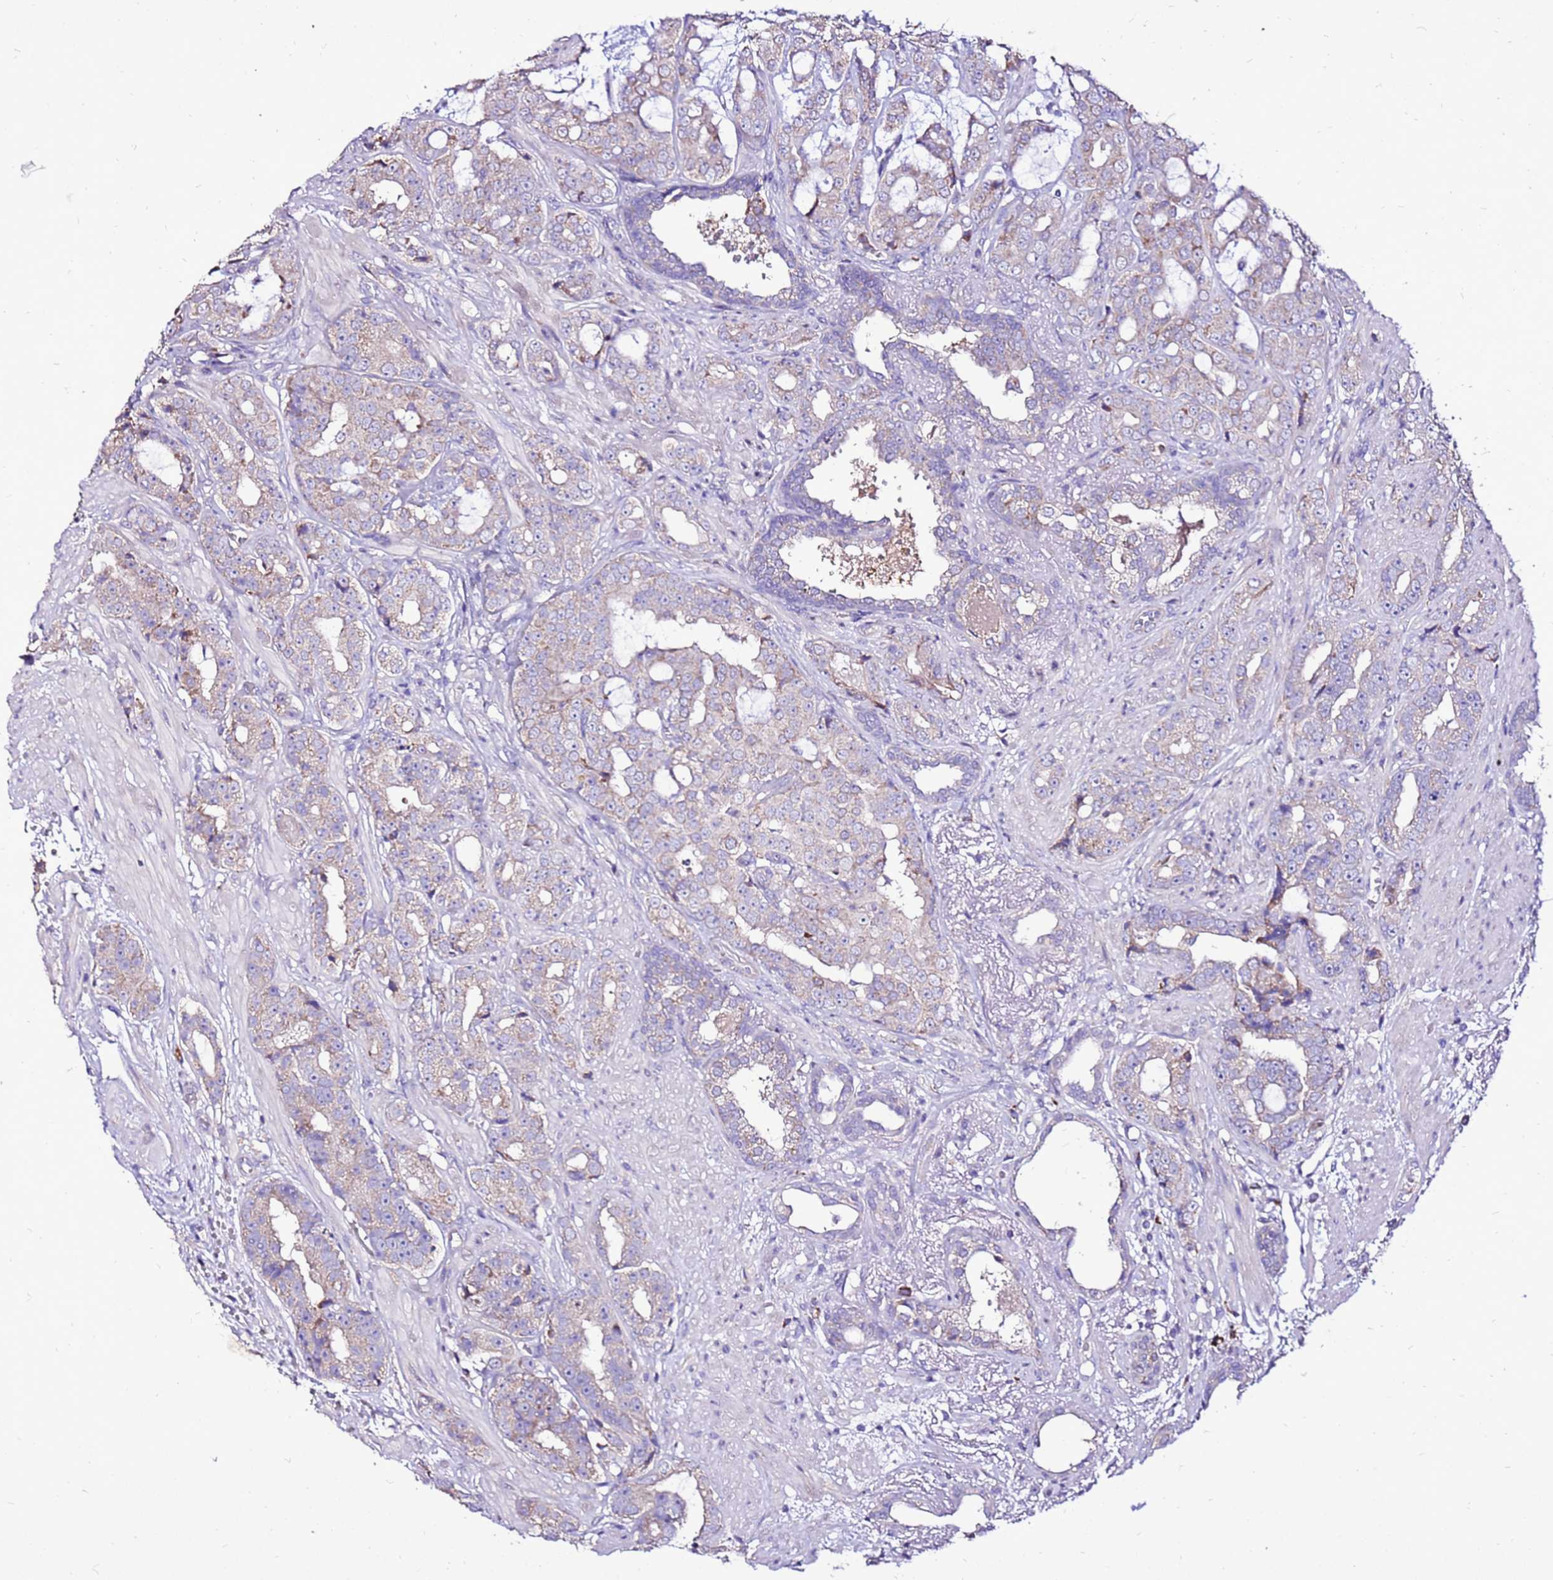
{"staining": {"intensity": "weak", "quantity": "25%-75%", "location": "cytoplasmic/membranous"}, "tissue": "prostate cancer", "cell_type": "Tumor cells", "image_type": "cancer", "snomed": [{"axis": "morphology", "description": "Adenocarcinoma, High grade"}, {"axis": "topography", "description": "Prostate"}], "caption": "Immunohistochemistry histopathology image of neoplastic tissue: human prostate cancer stained using IHC exhibits low levels of weak protein expression localized specifically in the cytoplasmic/membranous of tumor cells, appearing as a cytoplasmic/membranous brown color.", "gene": "TMEM106C", "patient": {"sex": "male", "age": 71}}